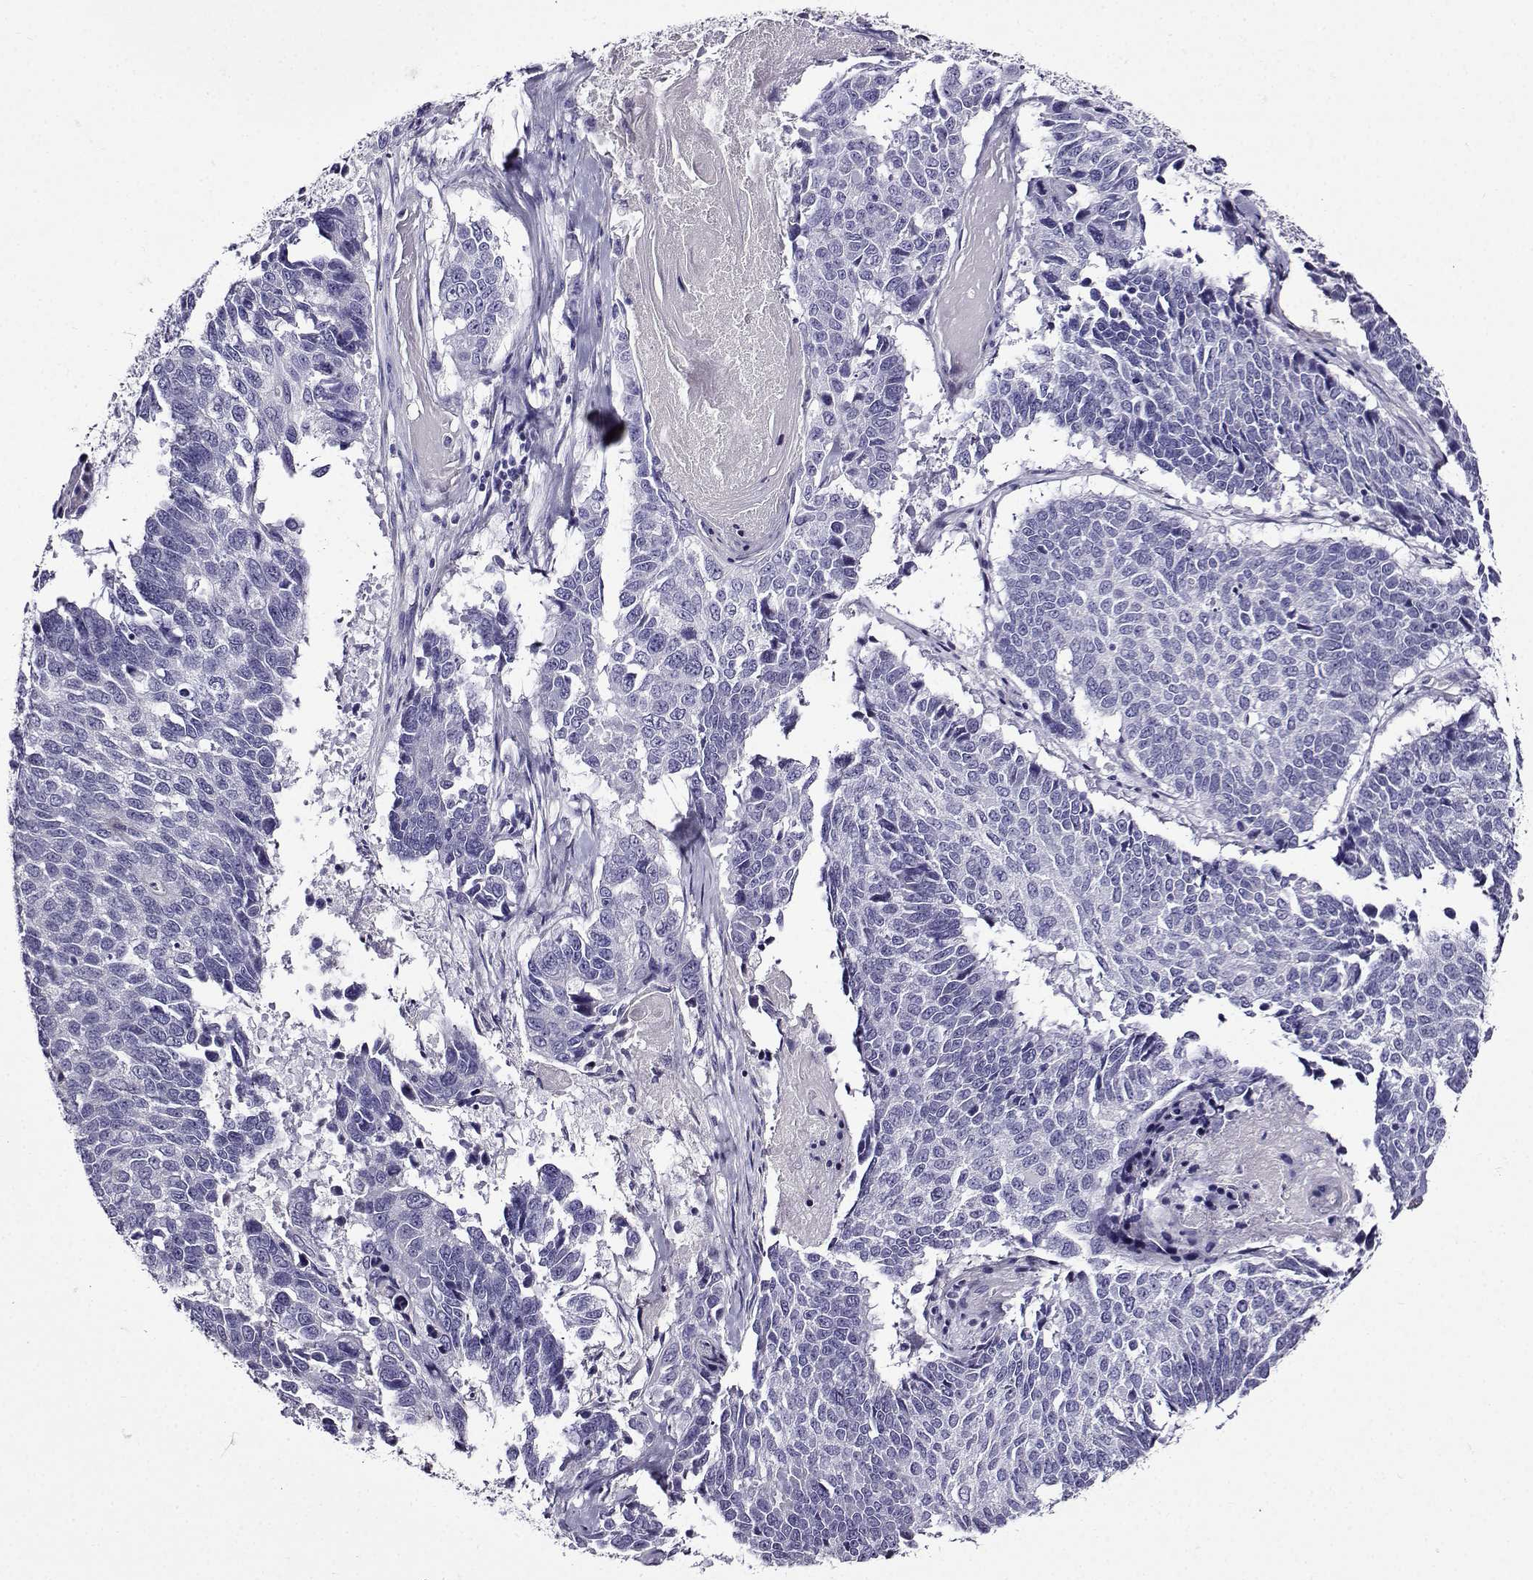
{"staining": {"intensity": "negative", "quantity": "none", "location": "none"}, "tissue": "lung cancer", "cell_type": "Tumor cells", "image_type": "cancer", "snomed": [{"axis": "morphology", "description": "Squamous cell carcinoma, NOS"}, {"axis": "topography", "description": "Lung"}], "caption": "High magnification brightfield microscopy of lung squamous cell carcinoma stained with DAB (3,3'-diaminobenzidine) (brown) and counterstained with hematoxylin (blue): tumor cells show no significant expression.", "gene": "TMEM266", "patient": {"sex": "male", "age": 73}}